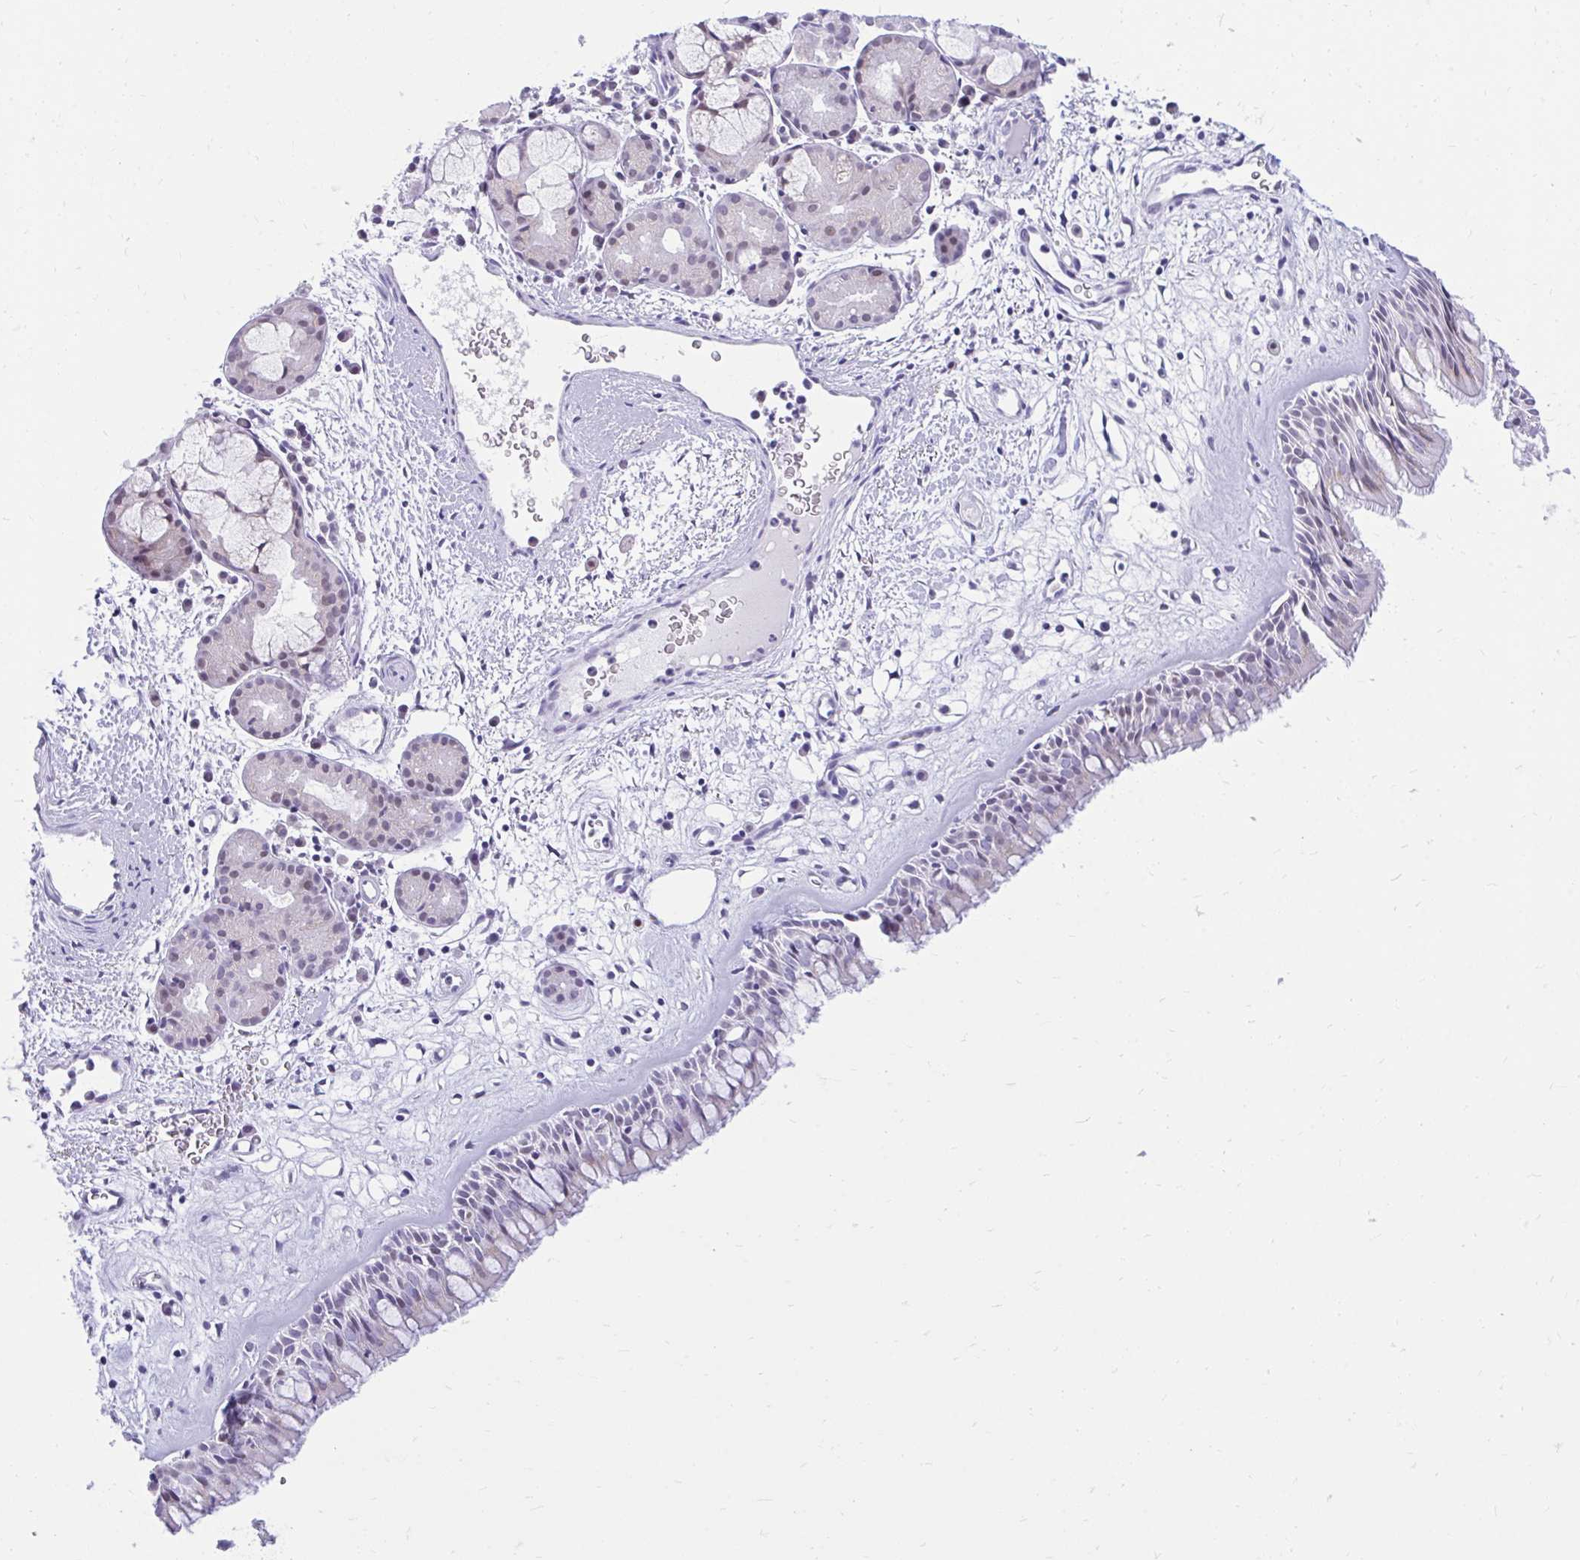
{"staining": {"intensity": "negative", "quantity": "none", "location": "none"}, "tissue": "nasopharynx", "cell_type": "Respiratory epithelial cells", "image_type": "normal", "snomed": [{"axis": "morphology", "description": "Normal tissue, NOS"}, {"axis": "topography", "description": "Nasopharynx"}], "caption": "Respiratory epithelial cells are negative for brown protein staining in normal nasopharynx. (DAB immunohistochemistry with hematoxylin counter stain).", "gene": "GLB1L2", "patient": {"sex": "male", "age": 65}}